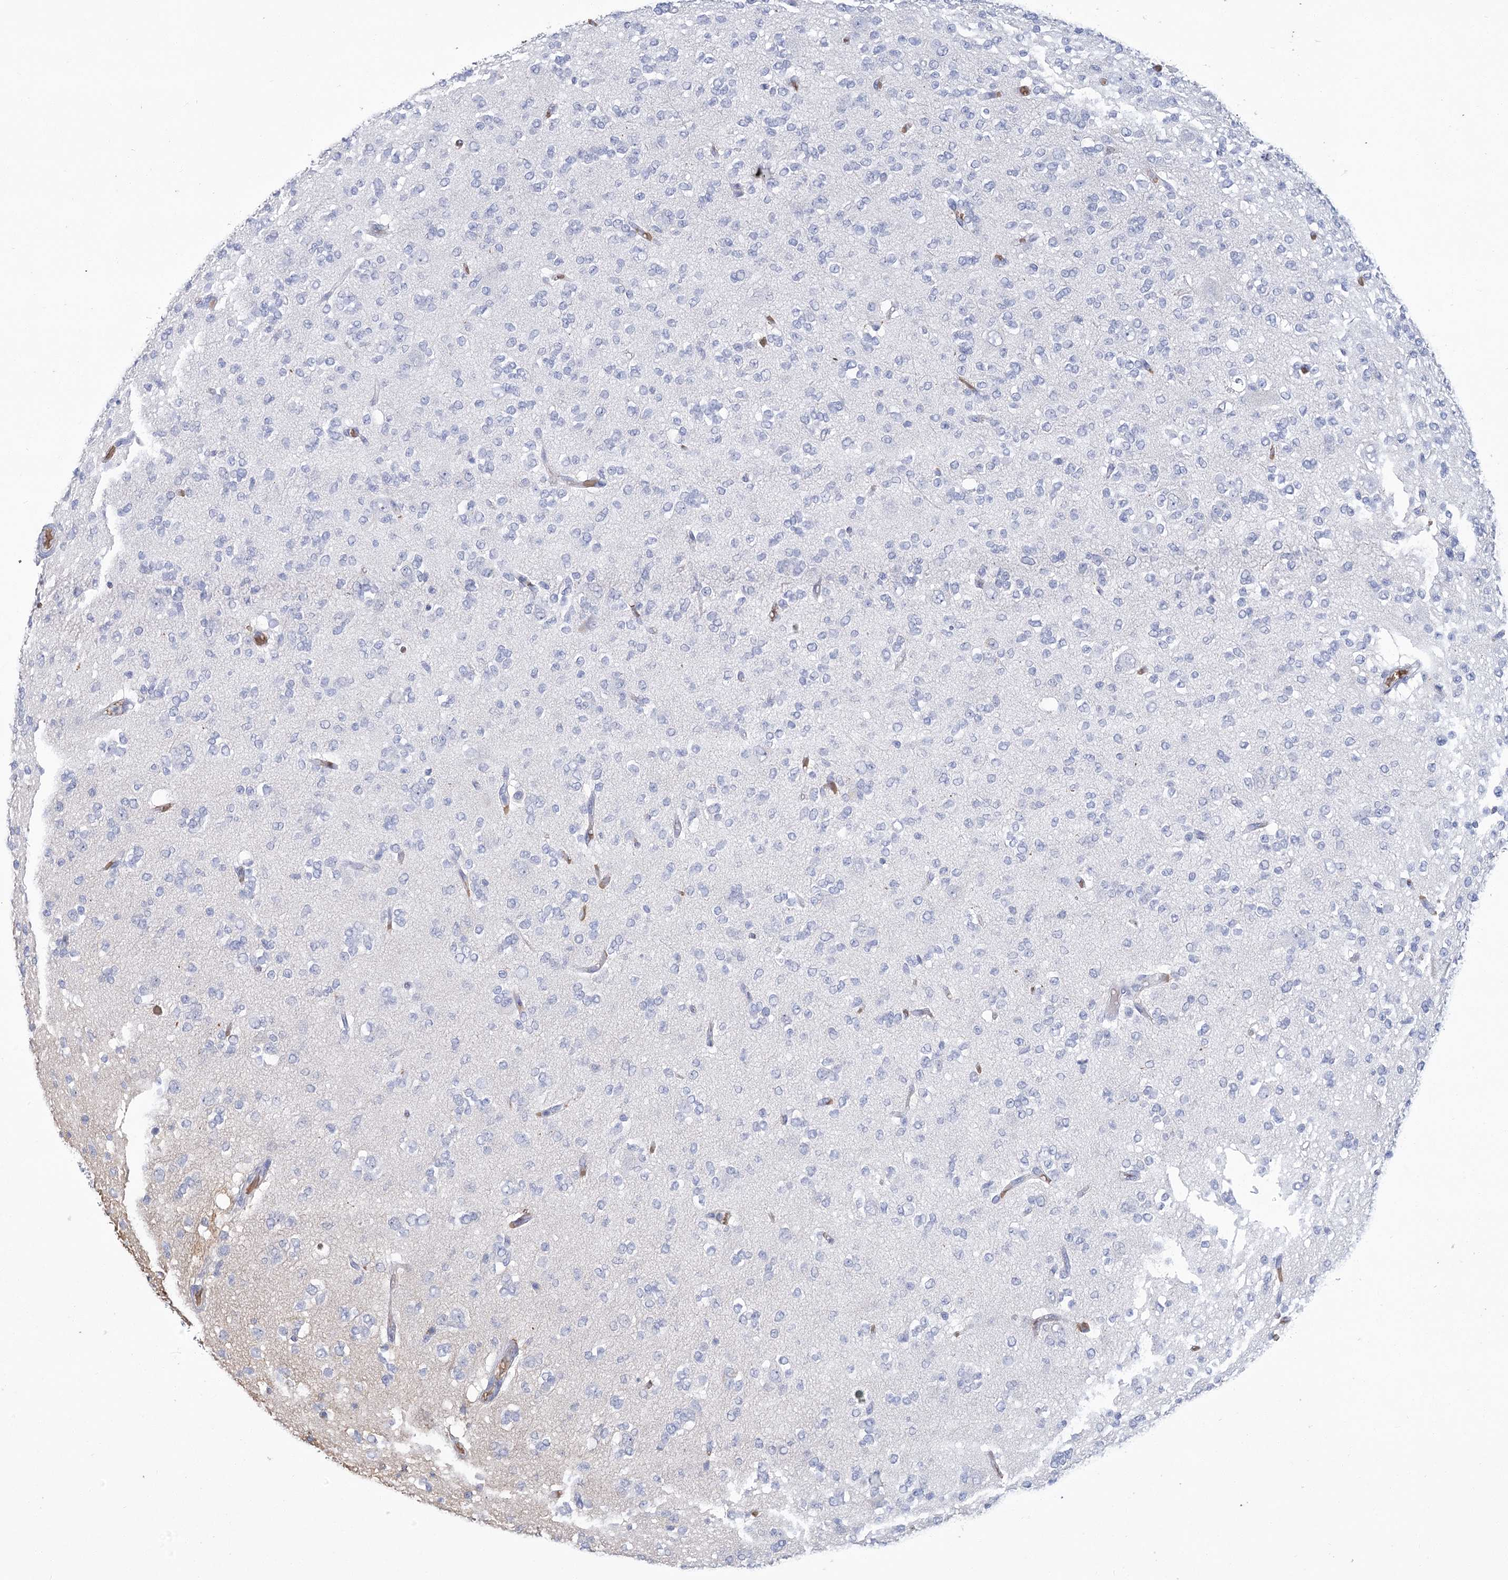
{"staining": {"intensity": "negative", "quantity": "none", "location": "none"}, "tissue": "glioma", "cell_type": "Tumor cells", "image_type": "cancer", "snomed": [{"axis": "morphology", "description": "Glioma, malignant, Low grade"}, {"axis": "topography", "description": "Brain"}], "caption": "Immunohistochemistry of glioma demonstrates no staining in tumor cells.", "gene": "HBA1", "patient": {"sex": "male", "age": 38}}